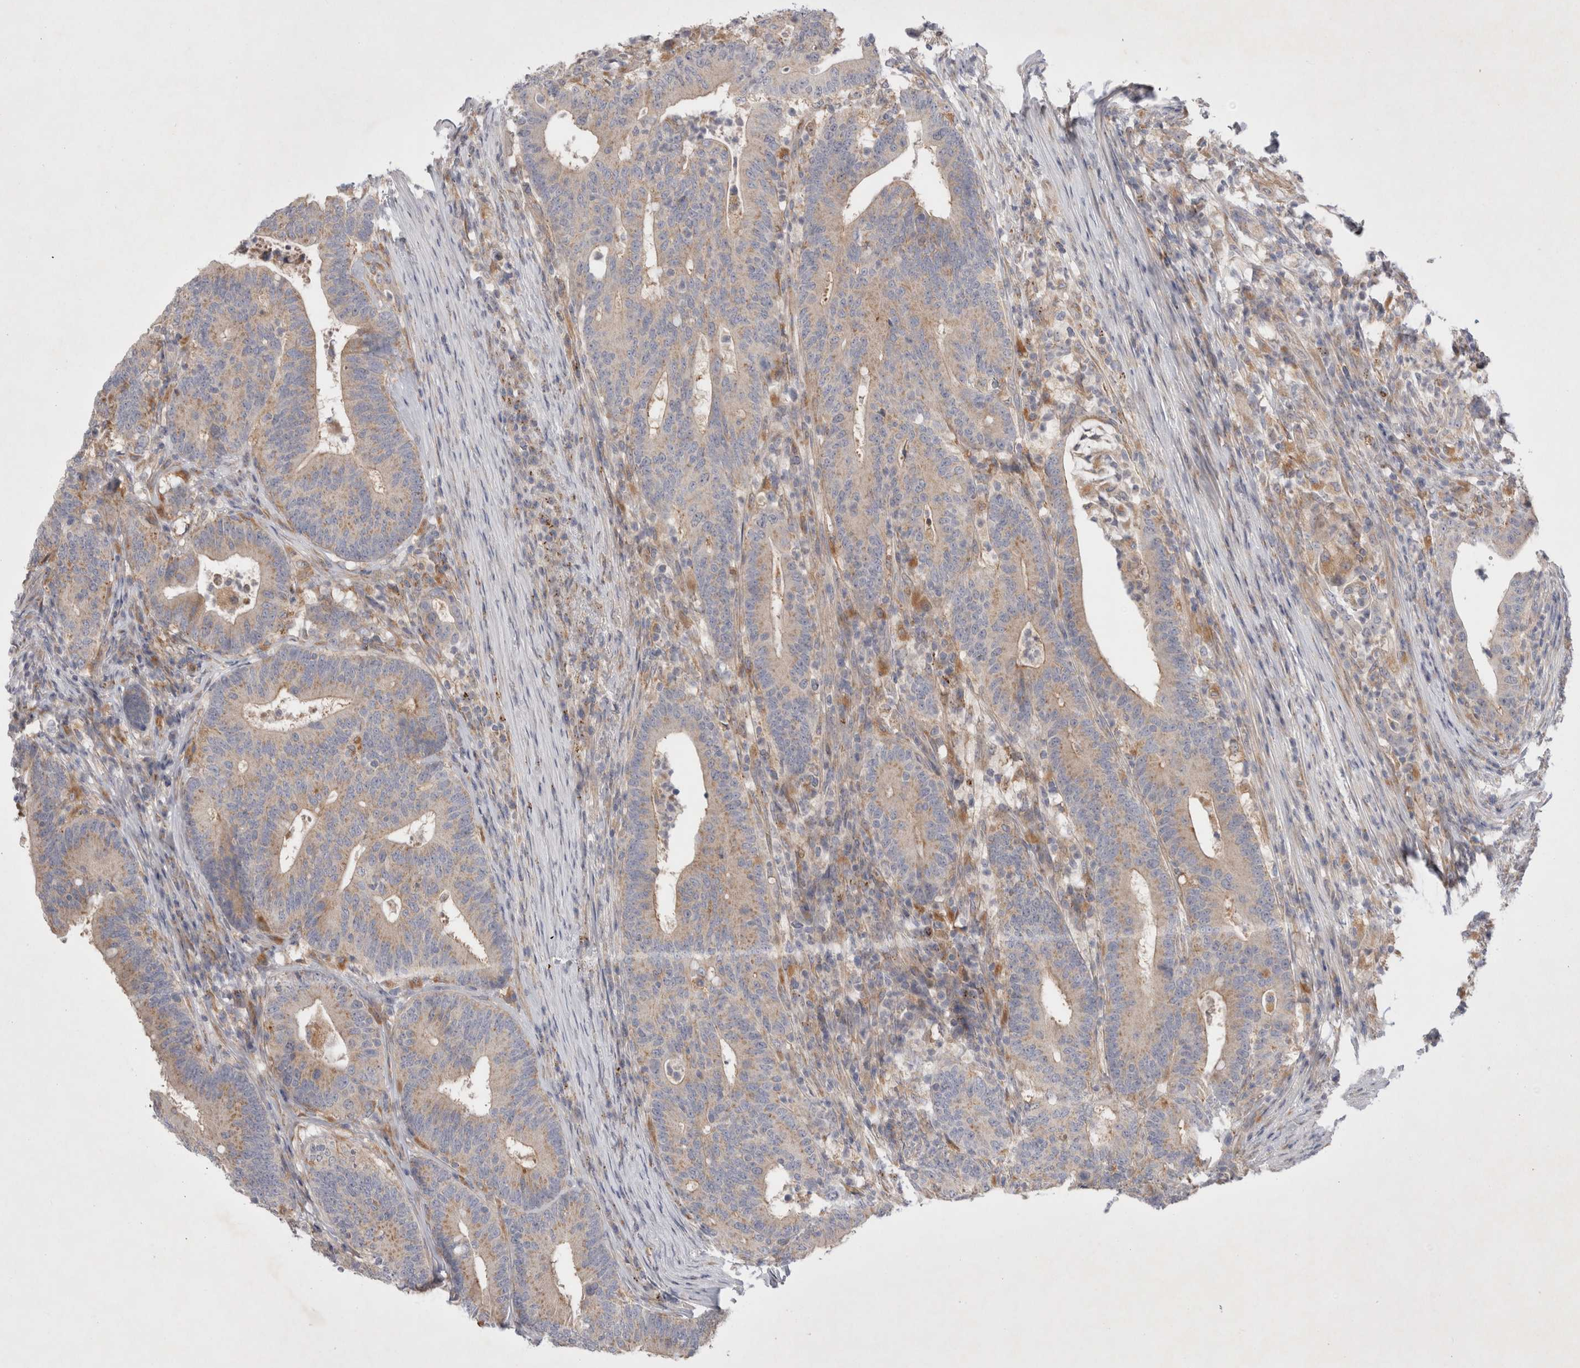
{"staining": {"intensity": "weak", "quantity": "25%-75%", "location": "cytoplasmic/membranous"}, "tissue": "colorectal cancer", "cell_type": "Tumor cells", "image_type": "cancer", "snomed": [{"axis": "morphology", "description": "Adenocarcinoma, NOS"}, {"axis": "topography", "description": "Colon"}], "caption": "About 25%-75% of tumor cells in colorectal cancer (adenocarcinoma) display weak cytoplasmic/membranous protein expression as visualized by brown immunohistochemical staining.", "gene": "NPC1", "patient": {"sex": "female", "age": 66}}